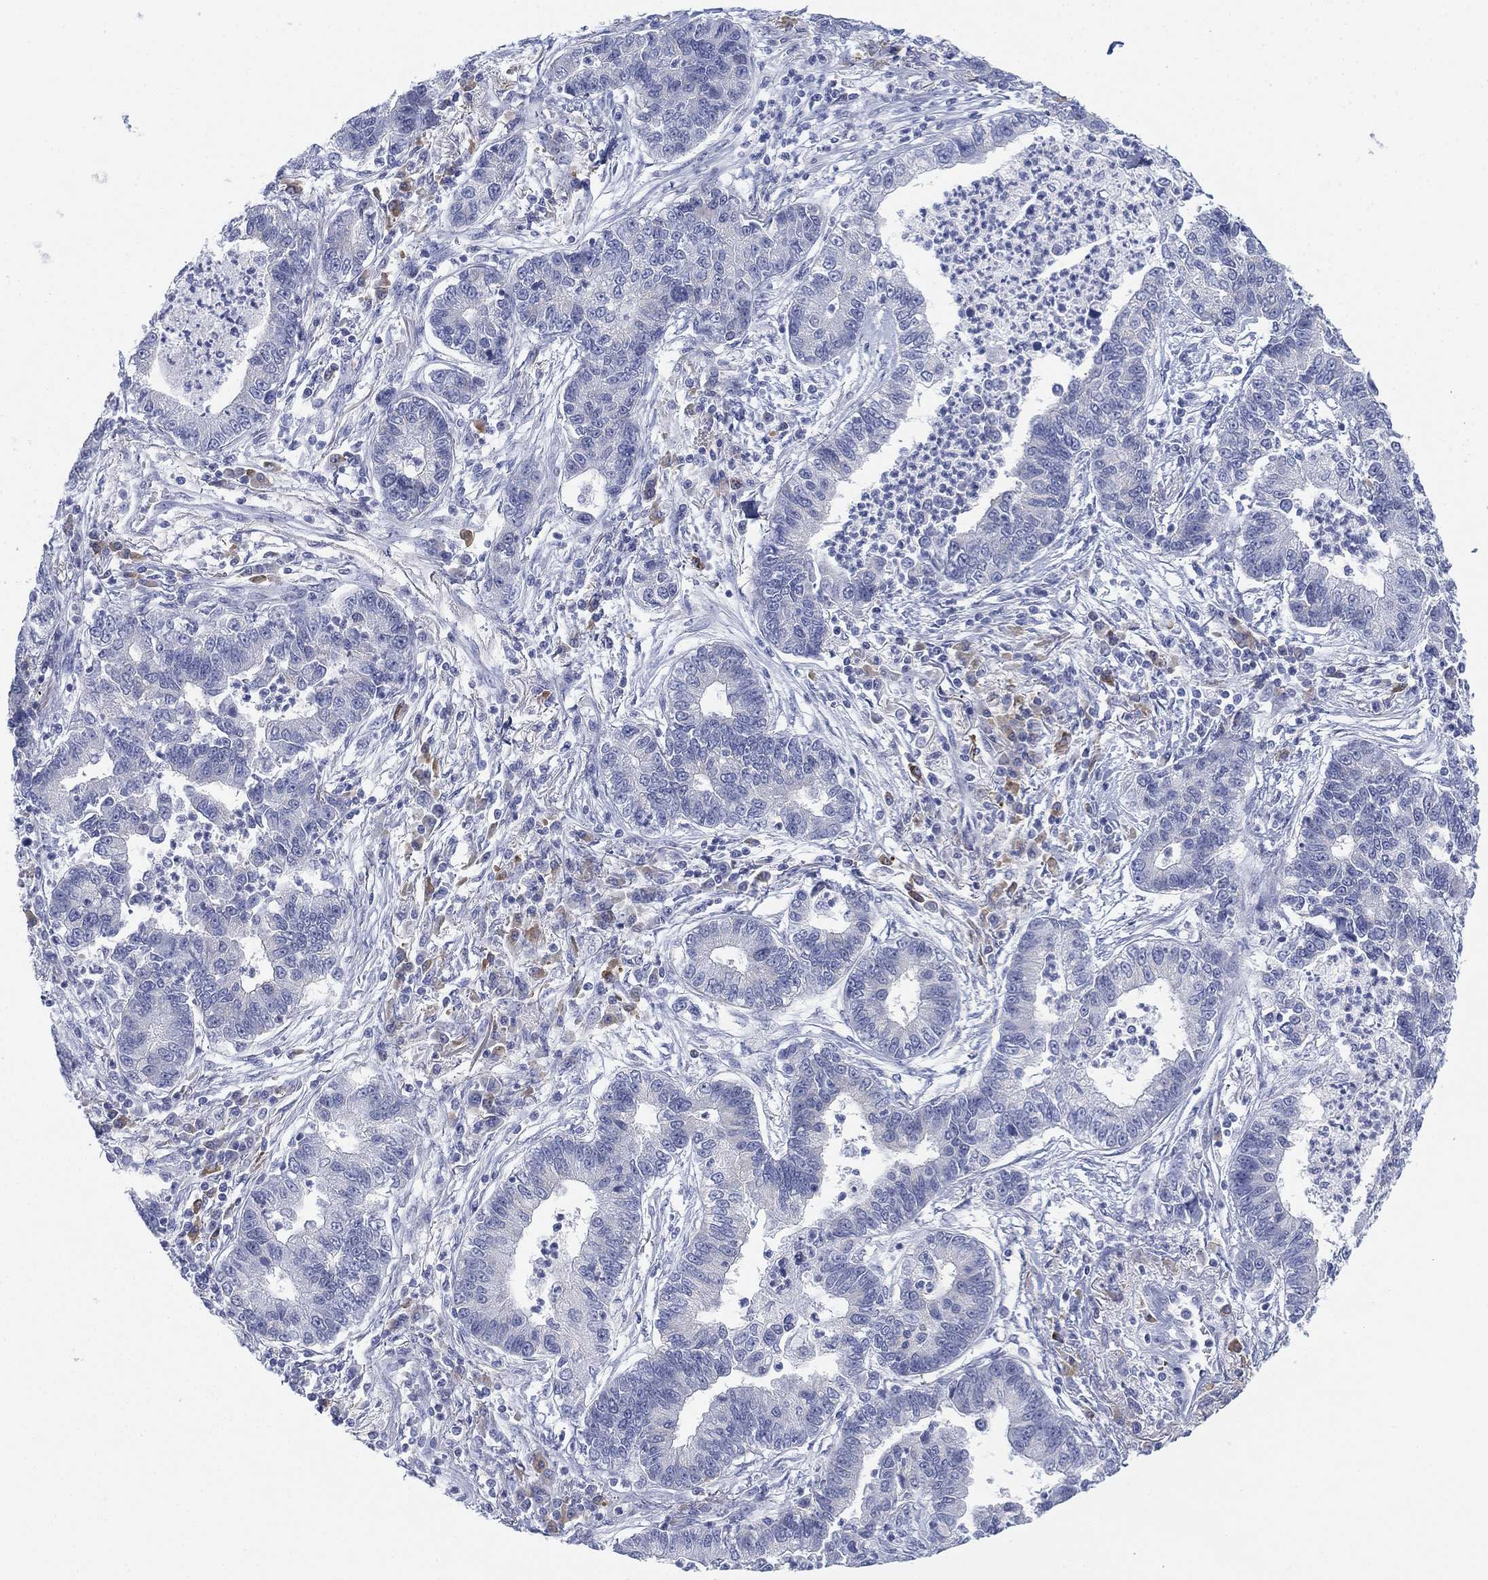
{"staining": {"intensity": "negative", "quantity": "none", "location": "none"}, "tissue": "lung cancer", "cell_type": "Tumor cells", "image_type": "cancer", "snomed": [{"axis": "morphology", "description": "Adenocarcinoma, NOS"}, {"axis": "topography", "description": "Lung"}], "caption": "Immunohistochemistry (IHC) of lung adenocarcinoma displays no expression in tumor cells.", "gene": "GCNA", "patient": {"sex": "female", "age": 57}}